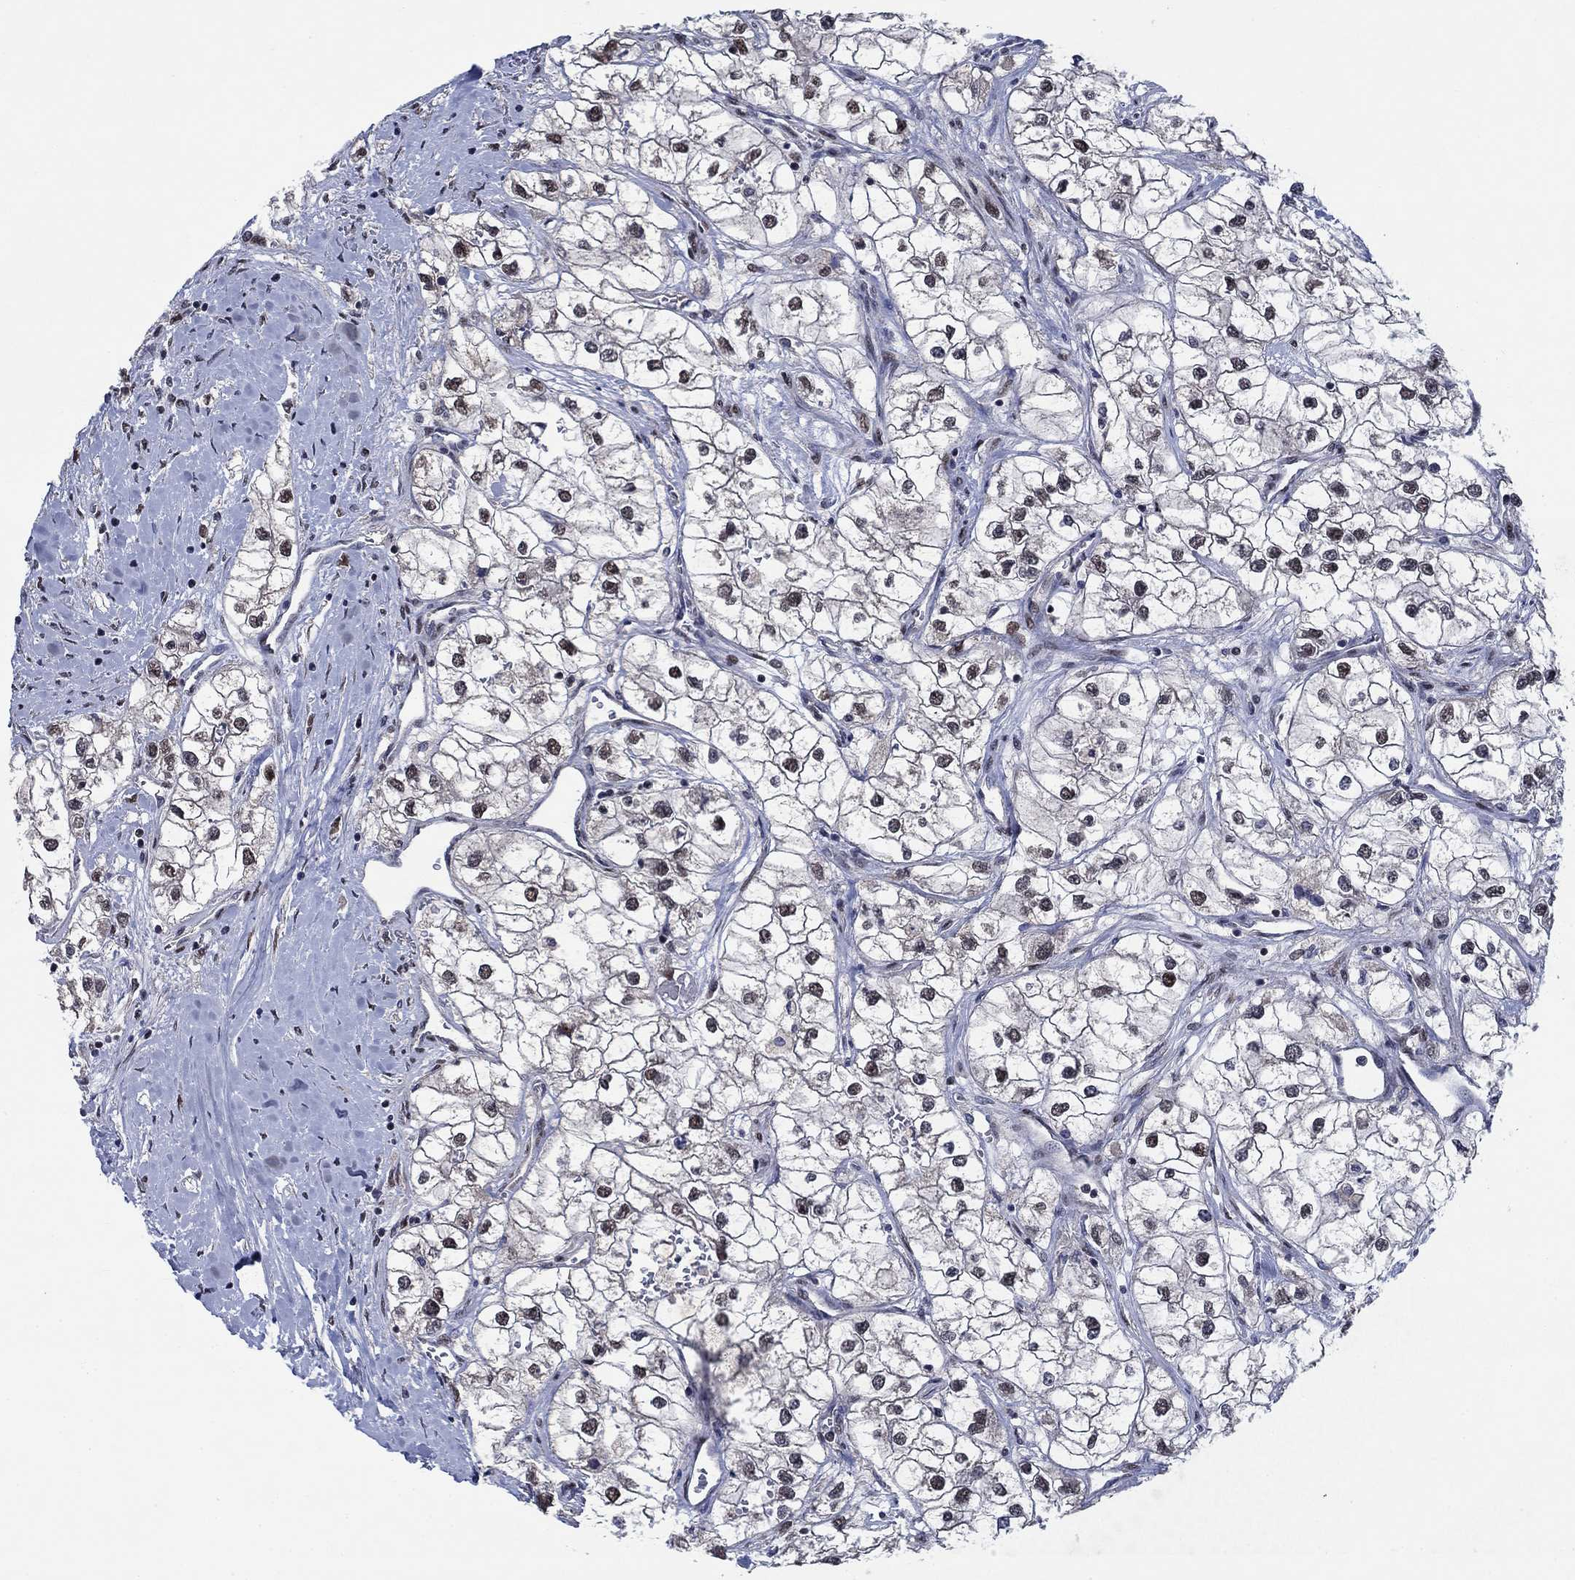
{"staining": {"intensity": "moderate", "quantity": ">75%", "location": "nuclear"}, "tissue": "renal cancer", "cell_type": "Tumor cells", "image_type": "cancer", "snomed": [{"axis": "morphology", "description": "Adenocarcinoma, NOS"}, {"axis": "topography", "description": "Kidney"}], "caption": "The image demonstrates staining of adenocarcinoma (renal), revealing moderate nuclear protein positivity (brown color) within tumor cells.", "gene": "HTN1", "patient": {"sex": "male", "age": 59}}